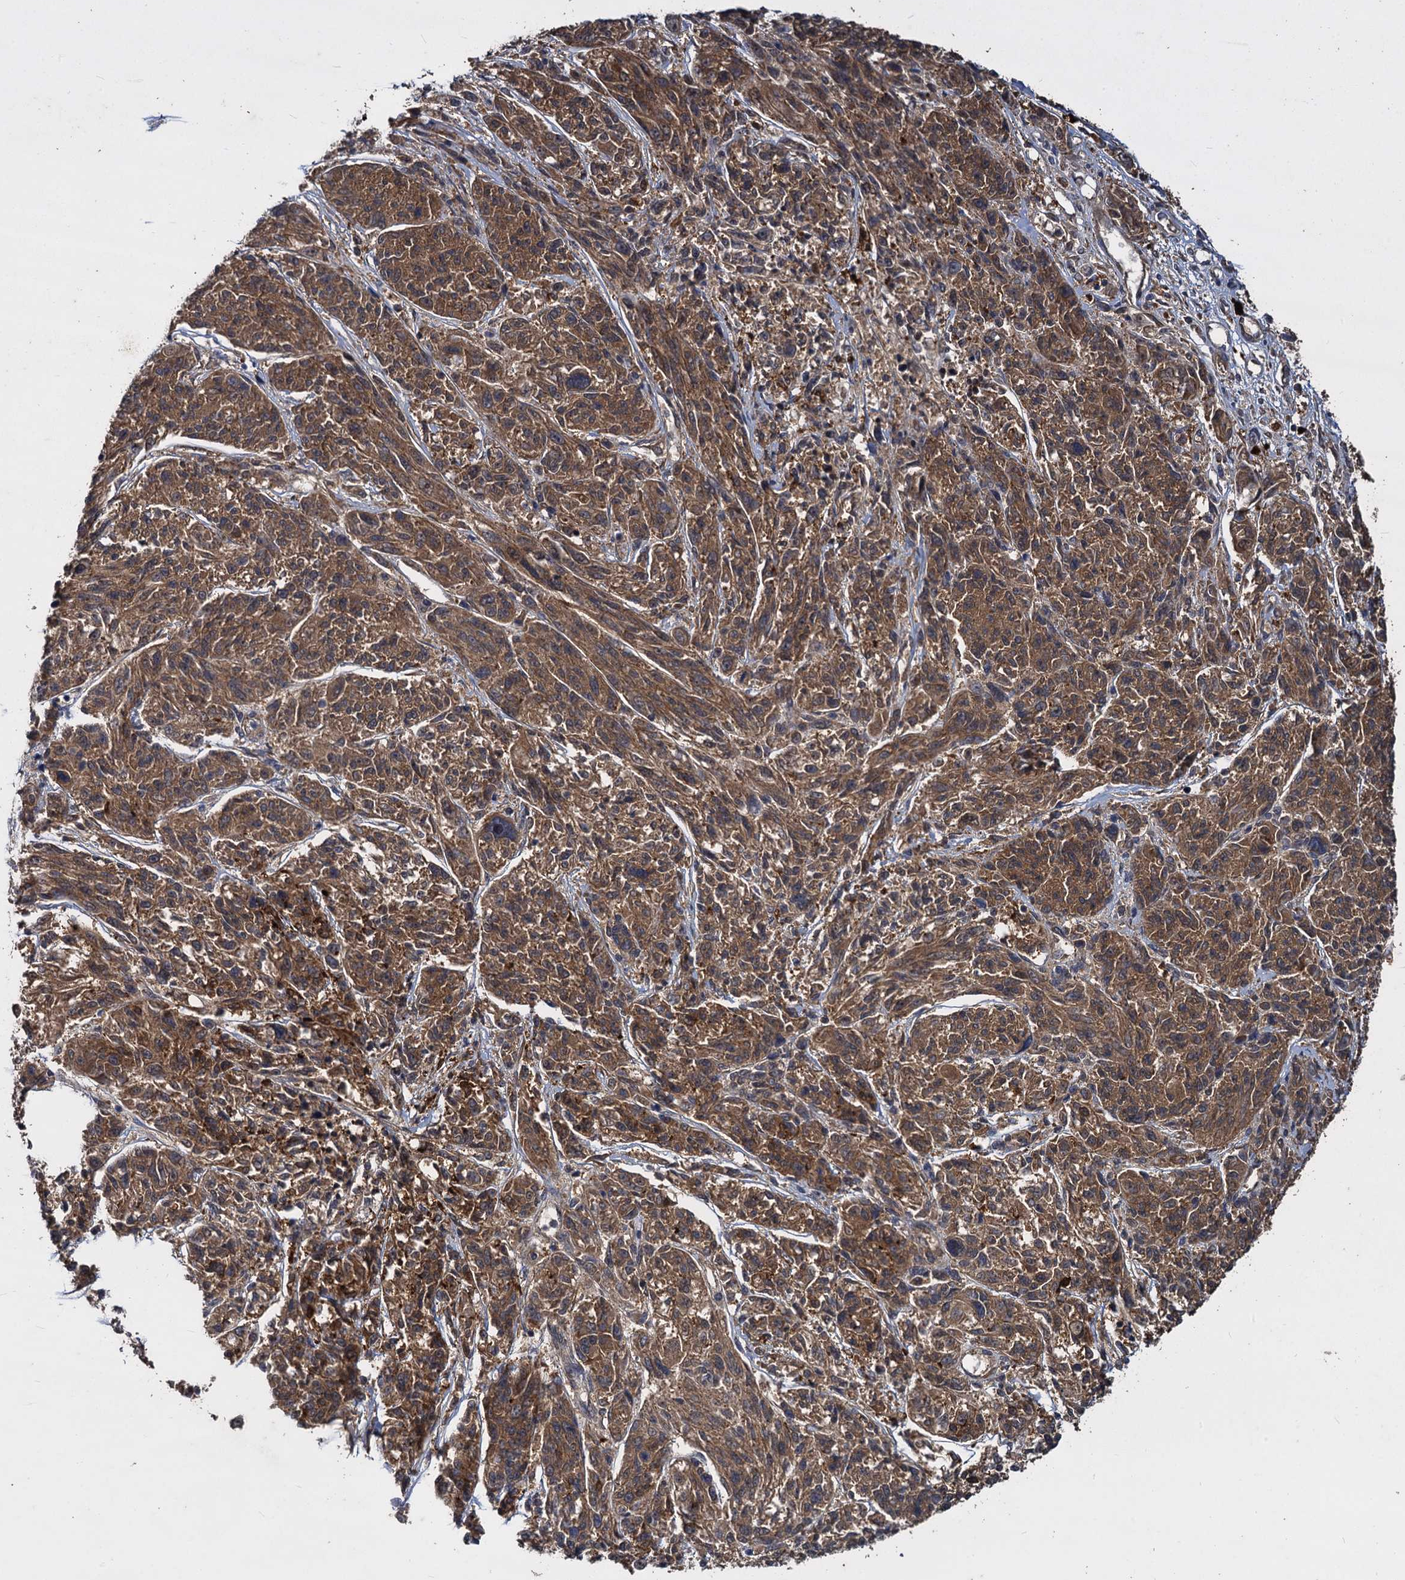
{"staining": {"intensity": "strong", "quantity": ">75%", "location": "cytoplasmic/membranous"}, "tissue": "melanoma", "cell_type": "Tumor cells", "image_type": "cancer", "snomed": [{"axis": "morphology", "description": "Malignant melanoma, NOS"}, {"axis": "topography", "description": "Skin"}], "caption": "Protein expression analysis of human malignant melanoma reveals strong cytoplasmic/membranous positivity in about >75% of tumor cells.", "gene": "CCDC184", "patient": {"sex": "male", "age": 53}}